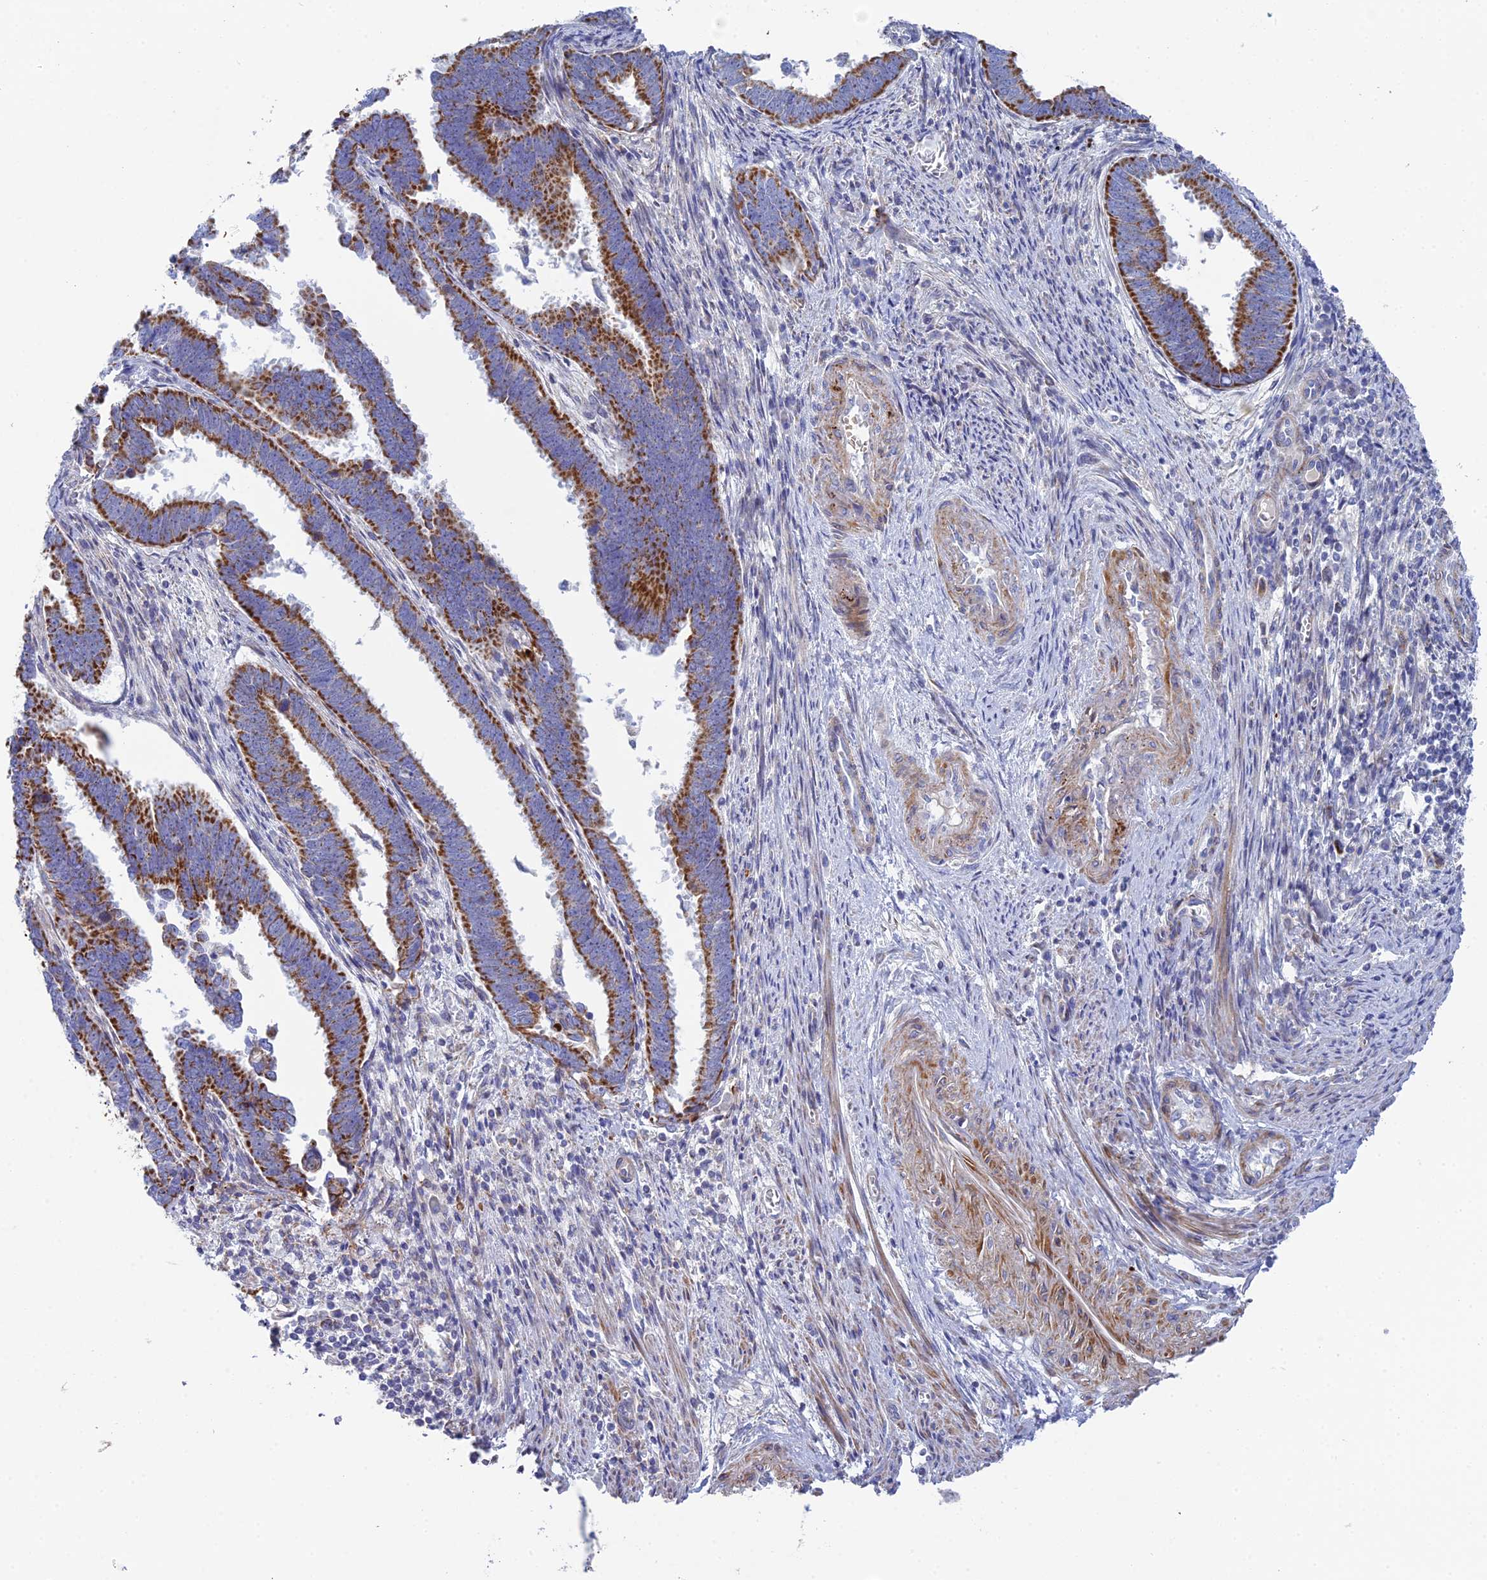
{"staining": {"intensity": "strong", "quantity": ">75%", "location": "cytoplasmic/membranous"}, "tissue": "endometrial cancer", "cell_type": "Tumor cells", "image_type": "cancer", "snomed": [{"axis": "morphology", "description": "Adenocarcinoma, NOS"}, {"axis": "topography", "description": "Endometrium"}], "caption": "A brown stain highlights strong cytoplasmic/membranous expression of a protein in endometrial cancer tumor cells.", "gene": "CSPG4", "patient": {"sex": "female", "age": 75}}